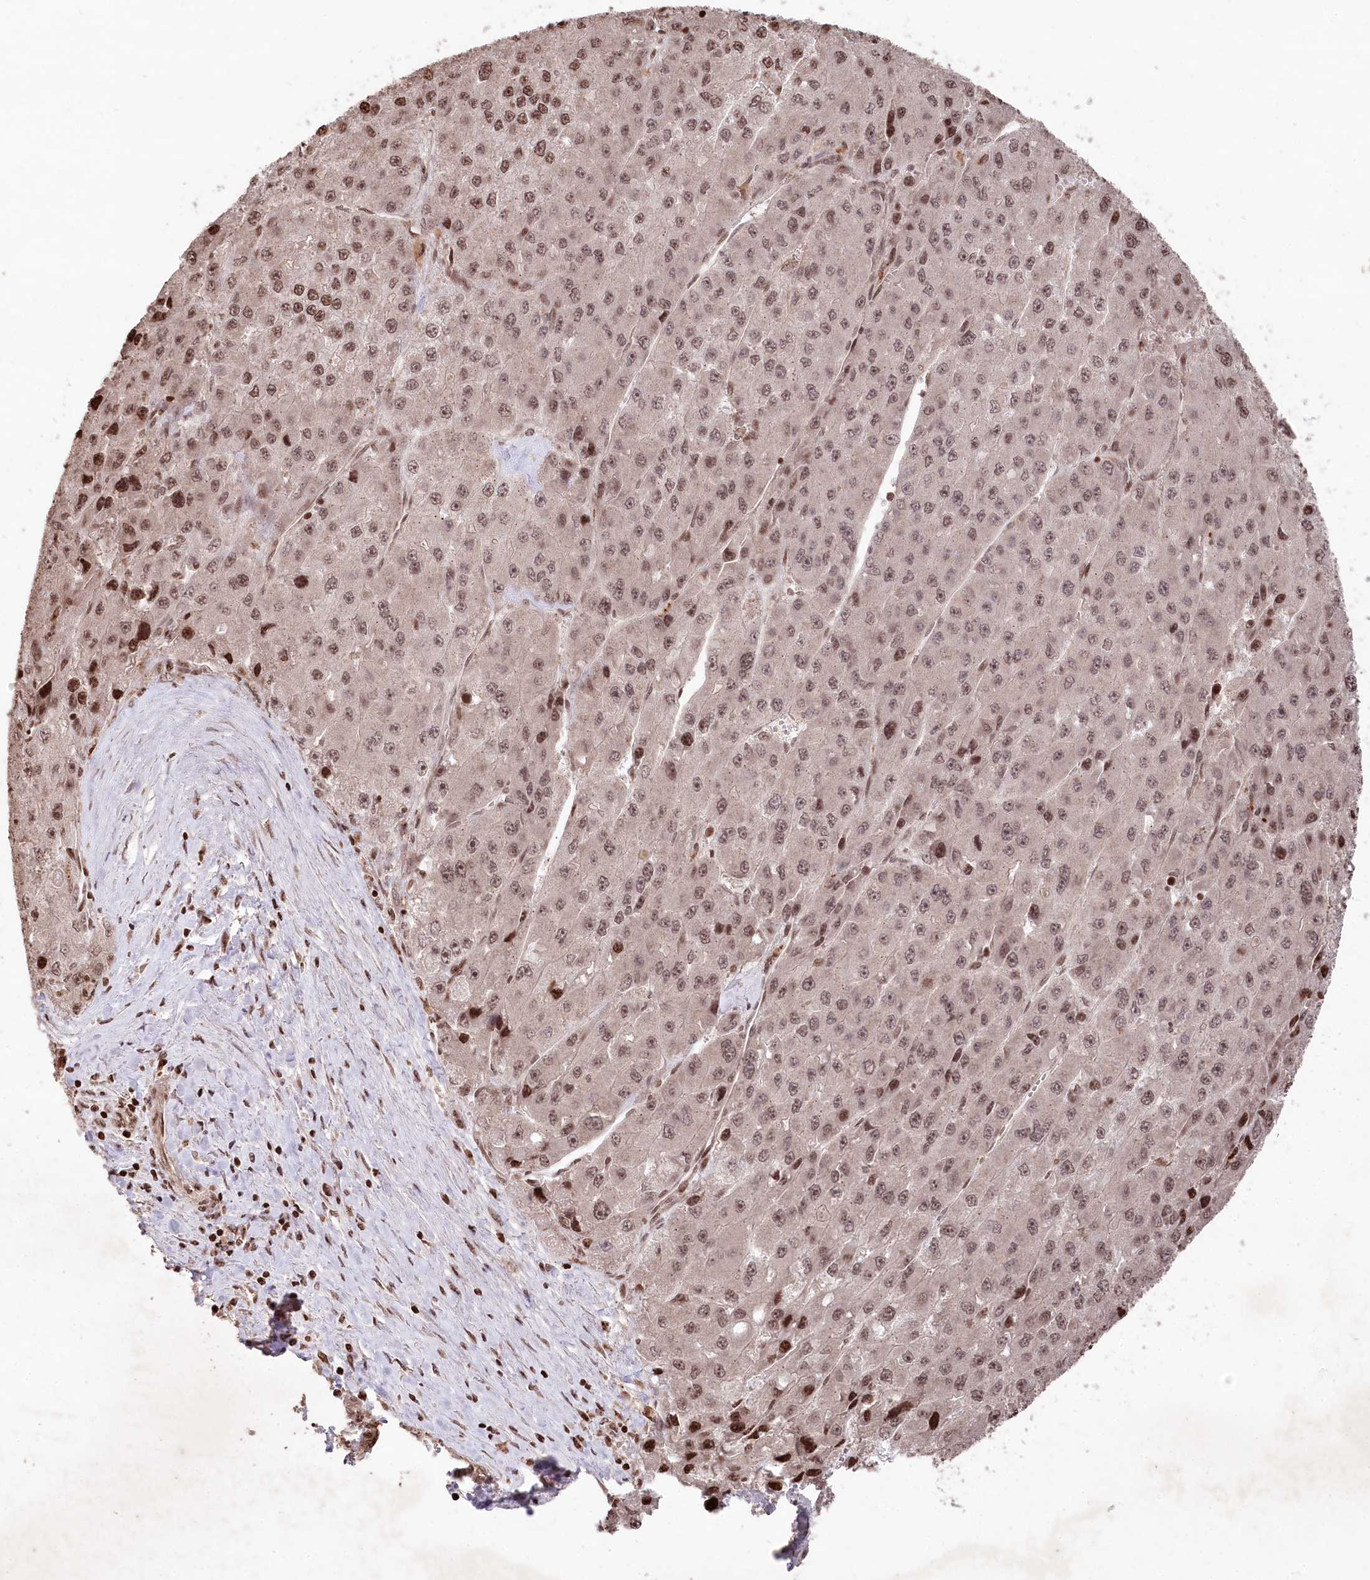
{"staining": {"intensity": "moderate", "quantity": ">75%", "location": "nuclear"}, "tissue": "liver cancer", "cell_type": "Tumor cells", "image_type": "cancer", "snomed": [{"axis": "morphology", "description": "Carcinoma, Hepatocellular, NOS"}, {"axis": "topography", "description": "Liver"}], "caption": "Liver cancer (hepatocellular carcinoma) stained with a protein marker shows moderate staining in tumor cells.", "gene": "CCSER2", "patient": {"sex": "female", "age": 73}}